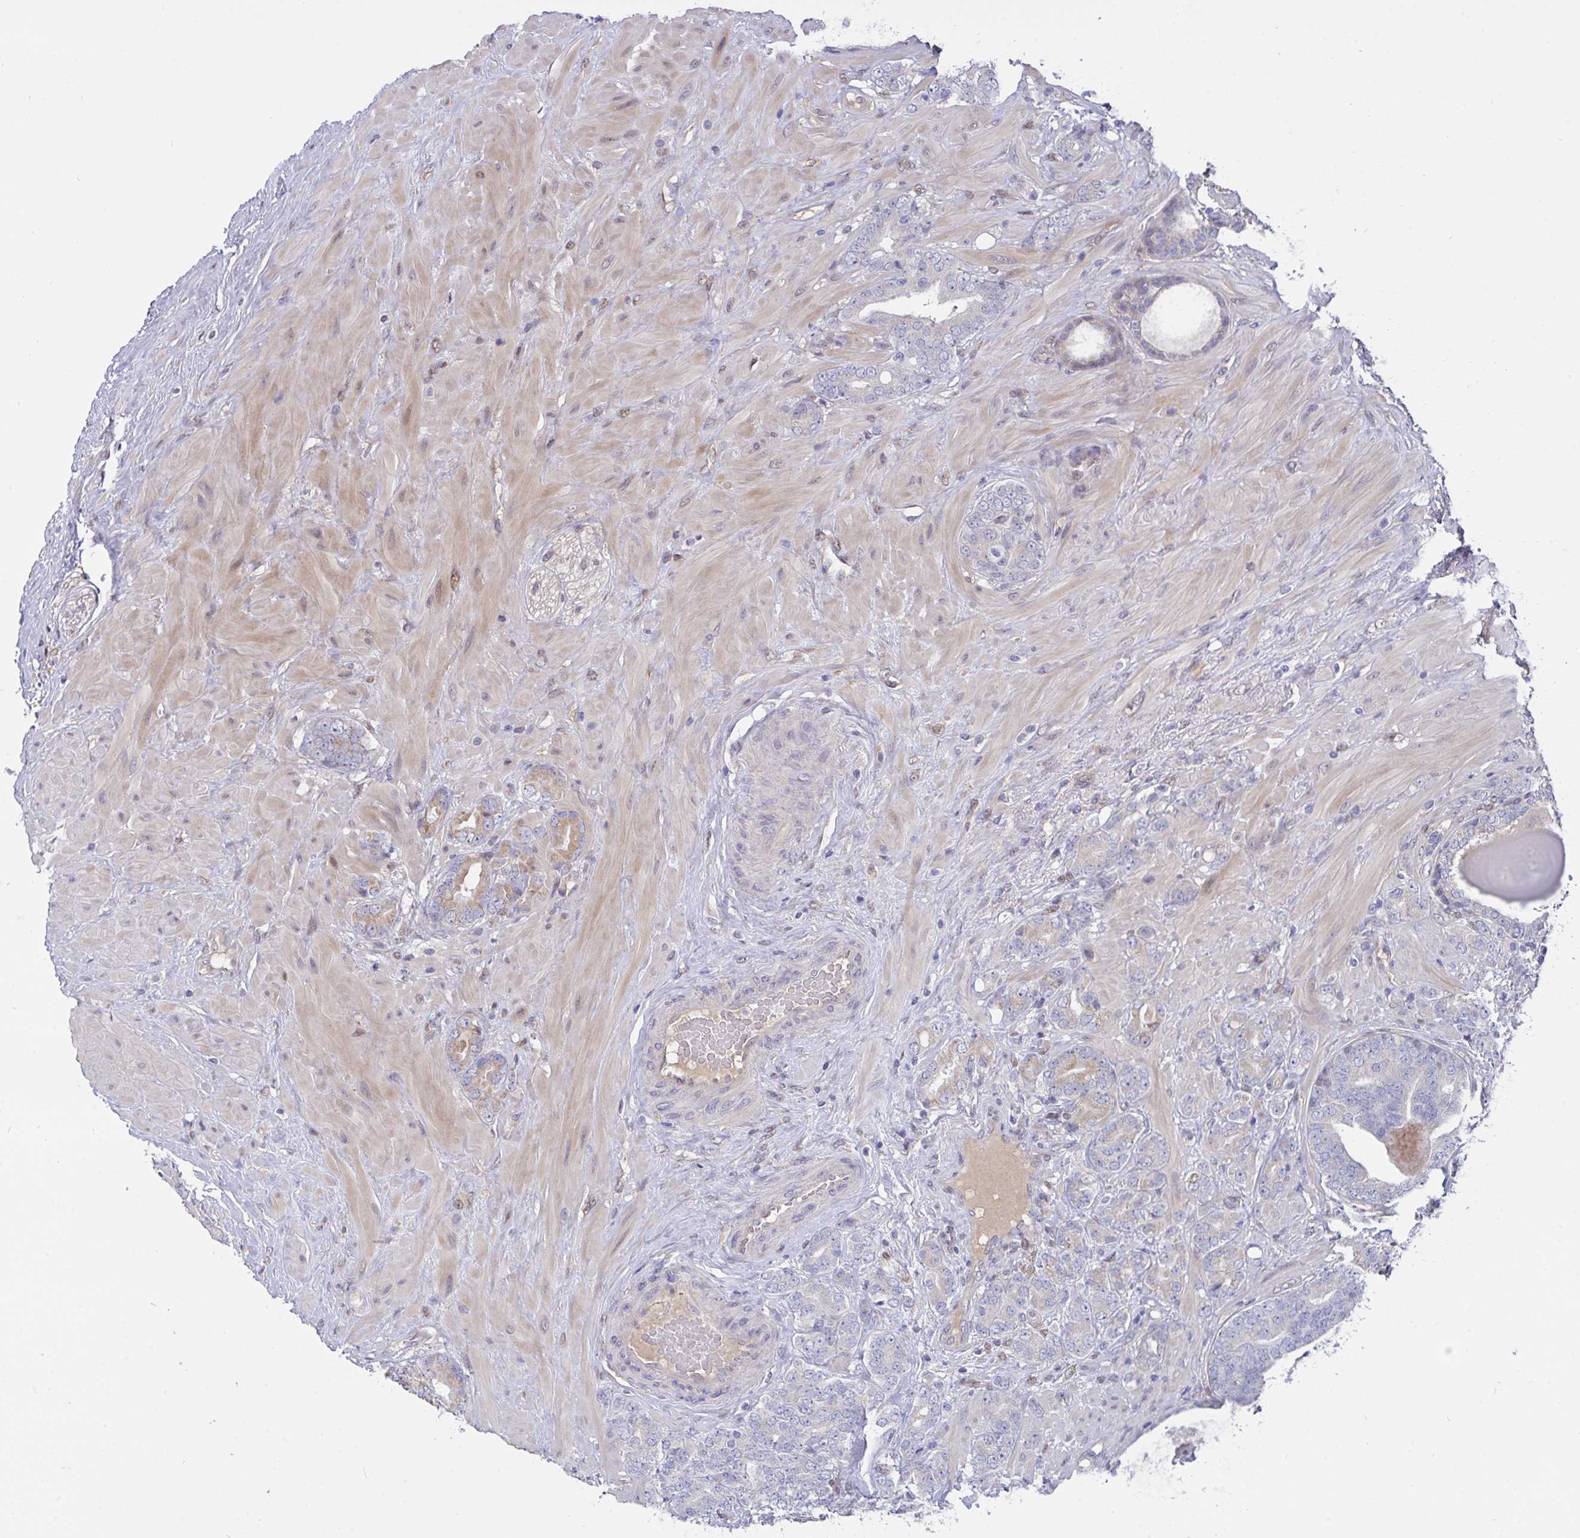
{"staining": {"intensity": "weak", "quantity": "25%-75%", "location": "cytoplasmic/membranous"}, "tissue": "prostate cancer", "cell_type": "Tumor cells", "image_type": "cancer", "snomed": [{"axis": "morphology", "description": "Adenocarcinoma, High grade"}, {"axis": "topography", "description": "Prostate"}], "caption": "An immunohistochemistry photomicrograph of neoplastic tissue is shown. Protein staining in brown shows weak cytoplasmic/membranous positivity in high-grade adenocarcinoma (prostate) within tumor cells.", "gene": "L3HYPDH", "patient": {"sex": "male", "age": 62}}